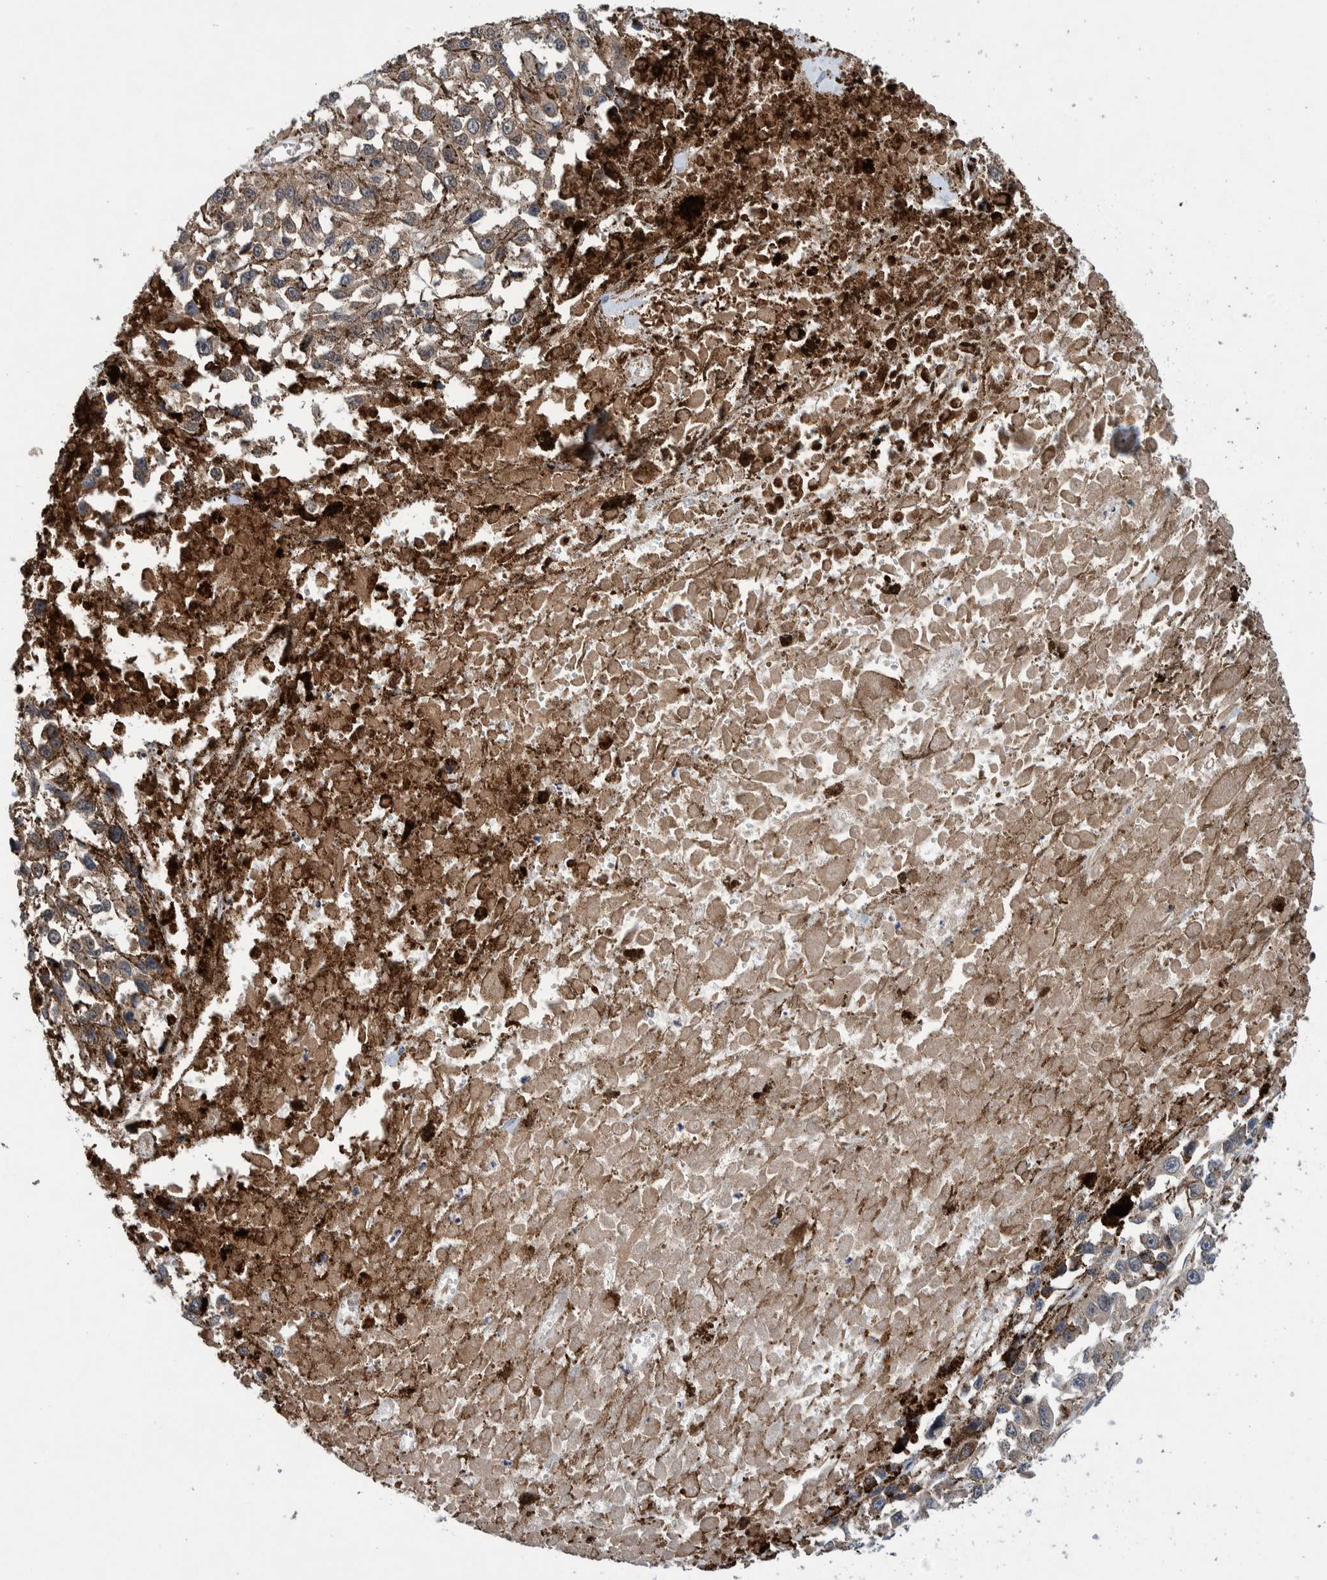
{"staining": {"intensity": "weak", "quantity": ">75%", "location": "cytoplasmic/membranous"}, "tissue": "melanoma", "cell_type": "Tumor cells", "image_type": "cancer", "snomed": [{"axis": "morphology", "description": "Malignant melanoma, Metastatic site"}, {"axis": "topography", "description": "Lymph node"}], "caption": "Protein expression analysis of melanoma exhibits weak cytoplasmic/membranous staining in about >75% of tumor cells.", "gene": "PIK3R6", "patient": {"sex": "male", "age": 59}}